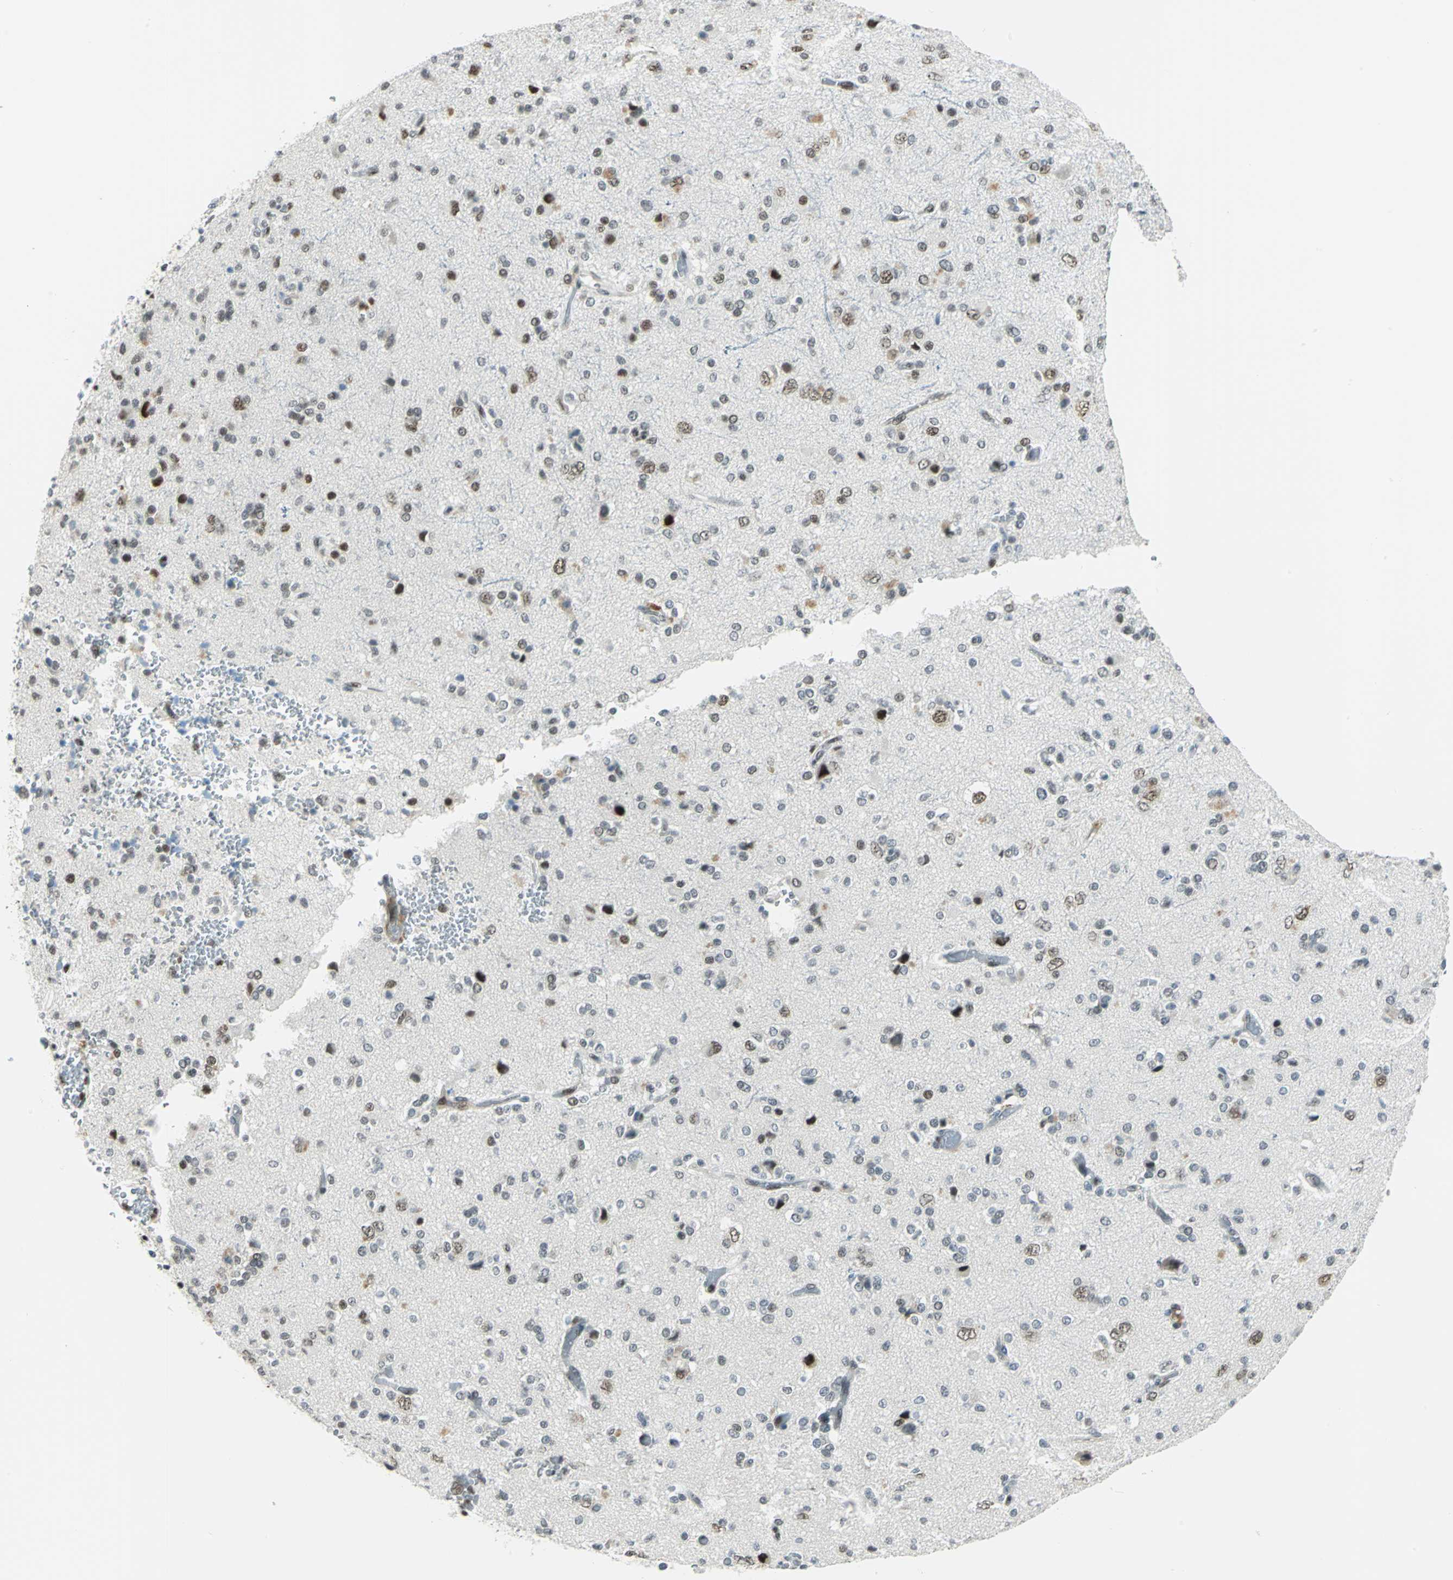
{"staining": {"intensity": "moderate", "quantity": "<25%", "location": "nuclear"}, "tissue": "glioma", "cell_type": "Tumor cells", "image_type": "cancer", "snomed": [{"axis": "morphology", "description": "Glioma, malignant, High grade"}, {"axis": "topography", "description": "Brain"}], "caption": "Human malignant high-grade glioma stained with a protein marker reveals moderate staining in tumor cells.", "gene": "MTMR10", "patient": {"sex": "male", "age": 47}}